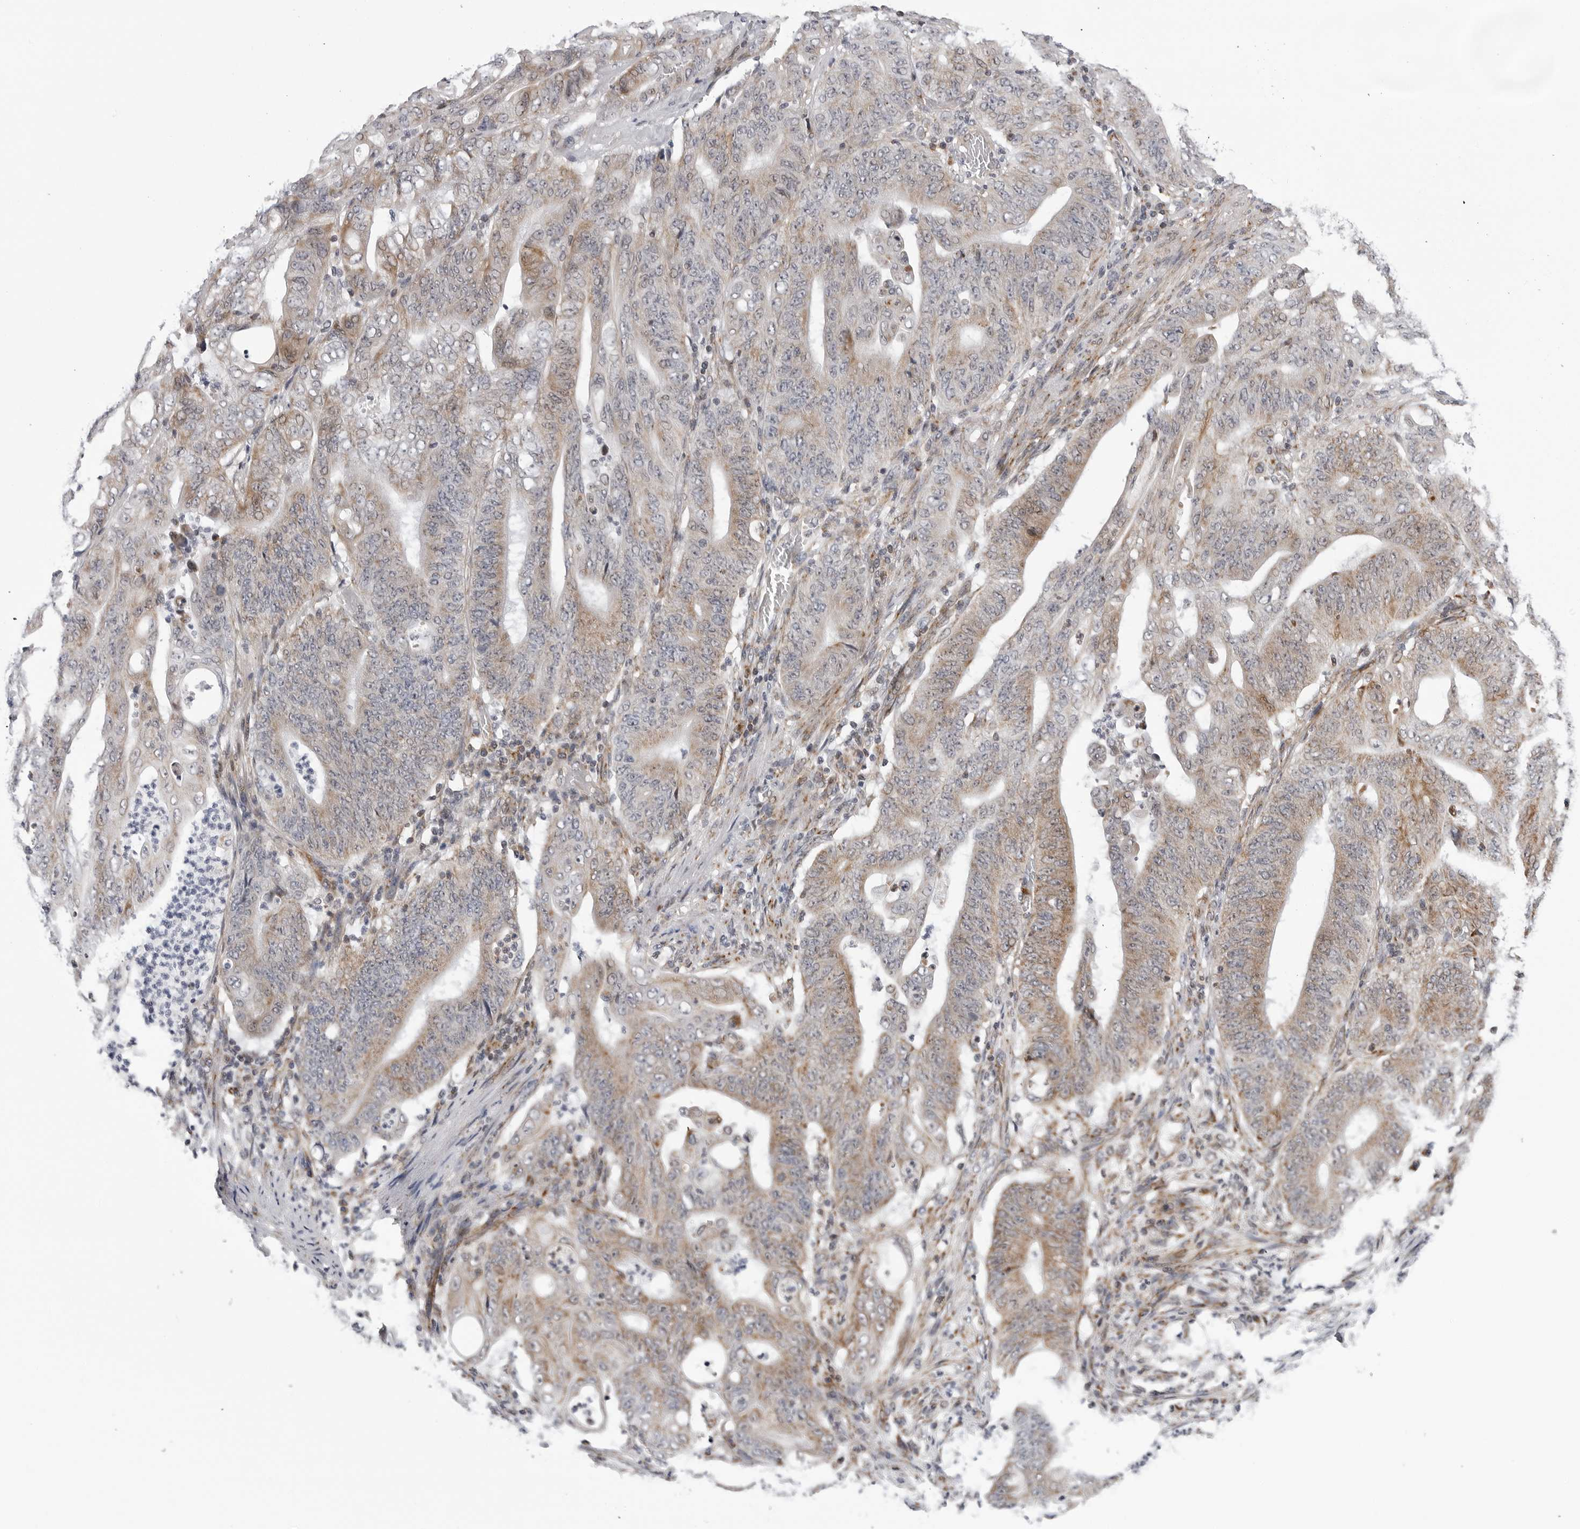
{"staining": {"intensity": "moderate", "quantity": ">75%", "location": "cytoplasmic/membranous"}, "tissue": "stomach cancer", "cell_type": "Tumor cells", "image_type": "cancer", "snomed": [{"axis": "morphology", "description": "Adenocarcinoma, NOS"}, {"axis": "topography", "description": "Stomach"}], "caption": "Moderate cytoplasmic/membranous protein expression is appreciated in about >75% of tumor cells in stomach cancer.", "gene": "CDK20", "patient": {"sex": "female", "age": 73}}